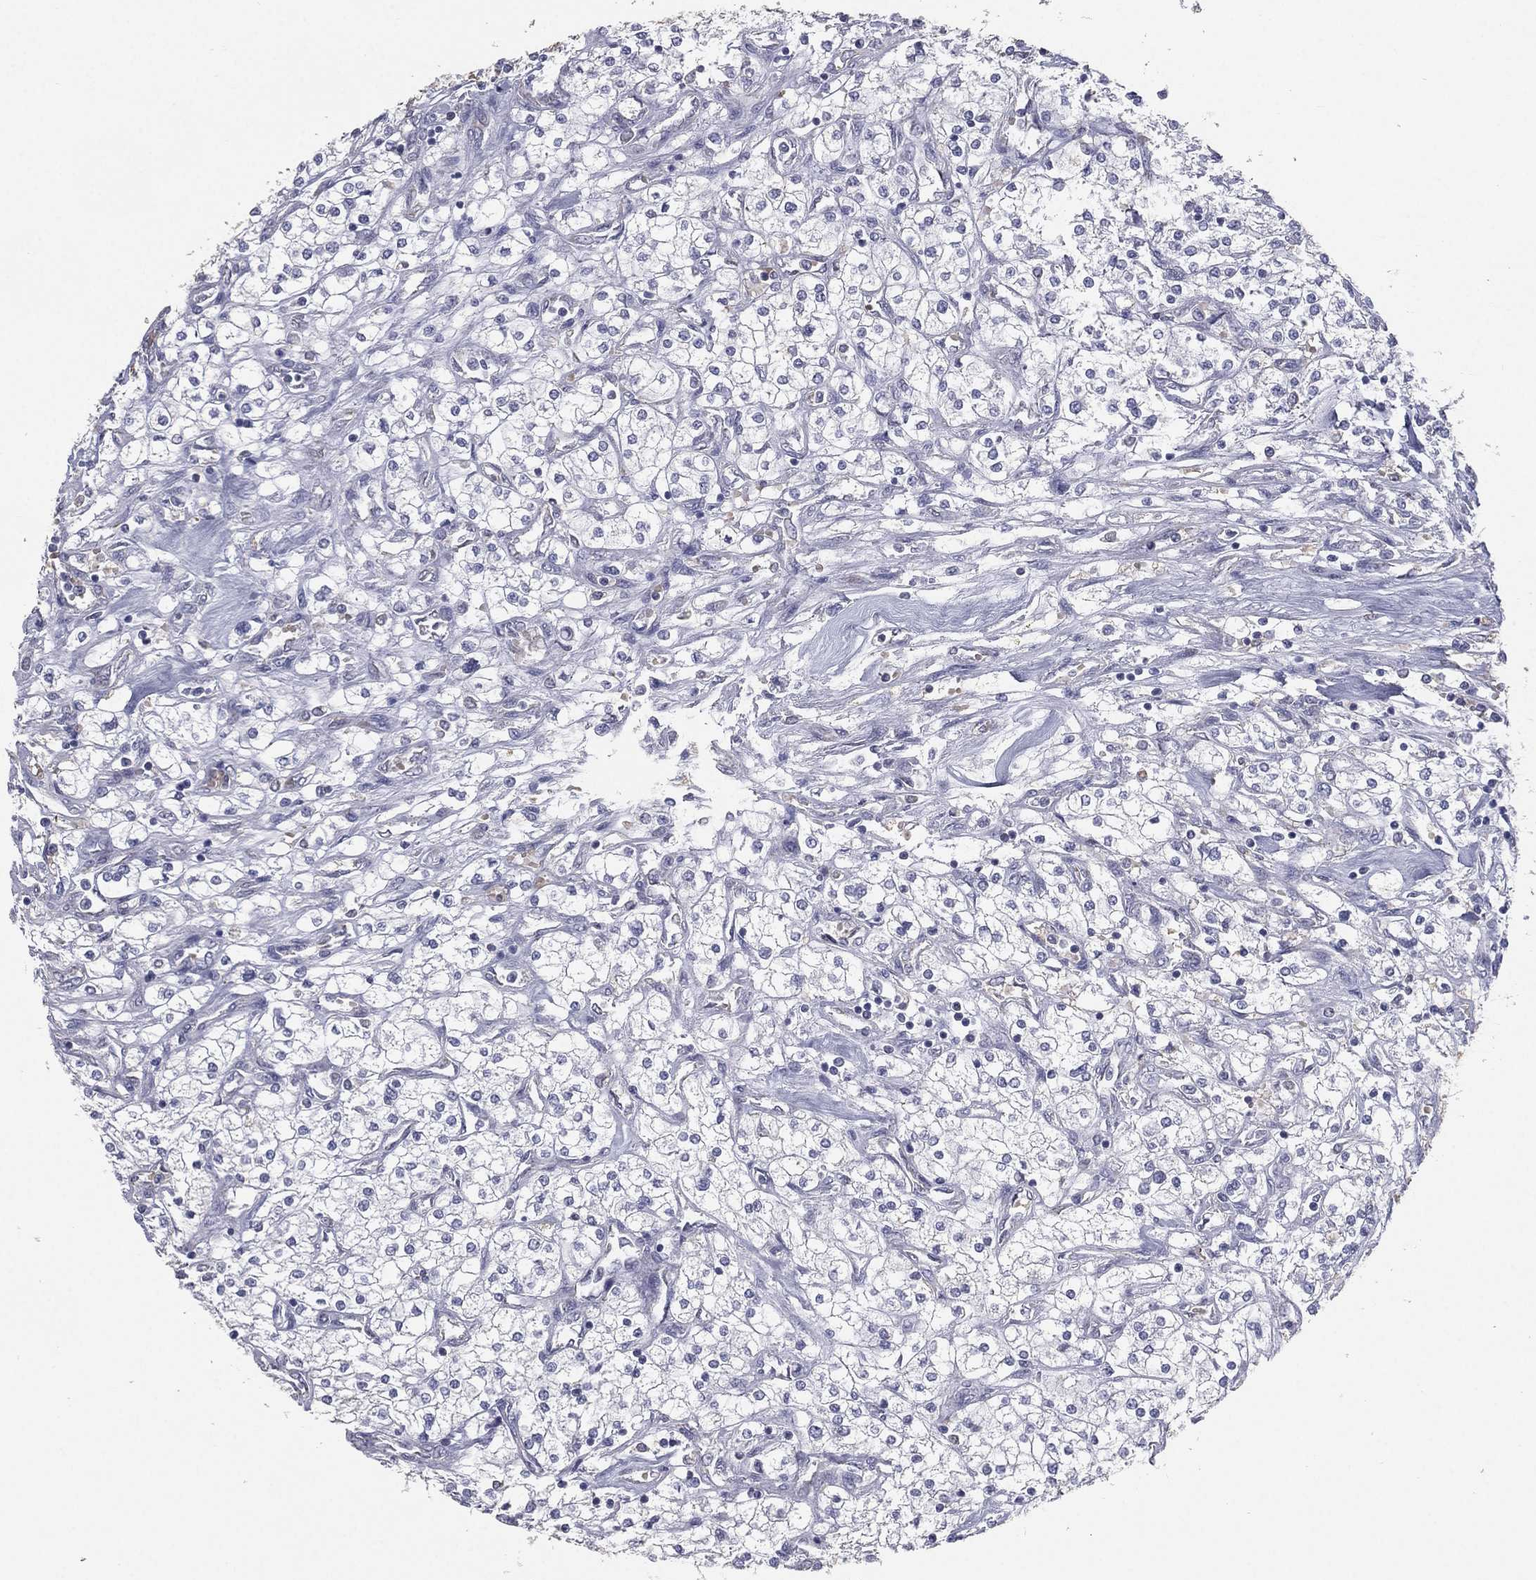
{"staining": {"intensity": "negative", "quantity": "none", "location": "none"}, "tissue": "renal cancer", "cell_type": "Tumor cells", "image_type": "cancer", "snomed": [{"axis": "morphology", "description": "Adenocarcinoma, NOS"}, {"axis": "topography", "description": "Kidney"}], "caption": "A histopathology image of renal adenocarcinoma stained for a protein shows no brown staining in tumor cells.", "gene": "ESX1", "patient": {"sex": "male", "age": 80}}